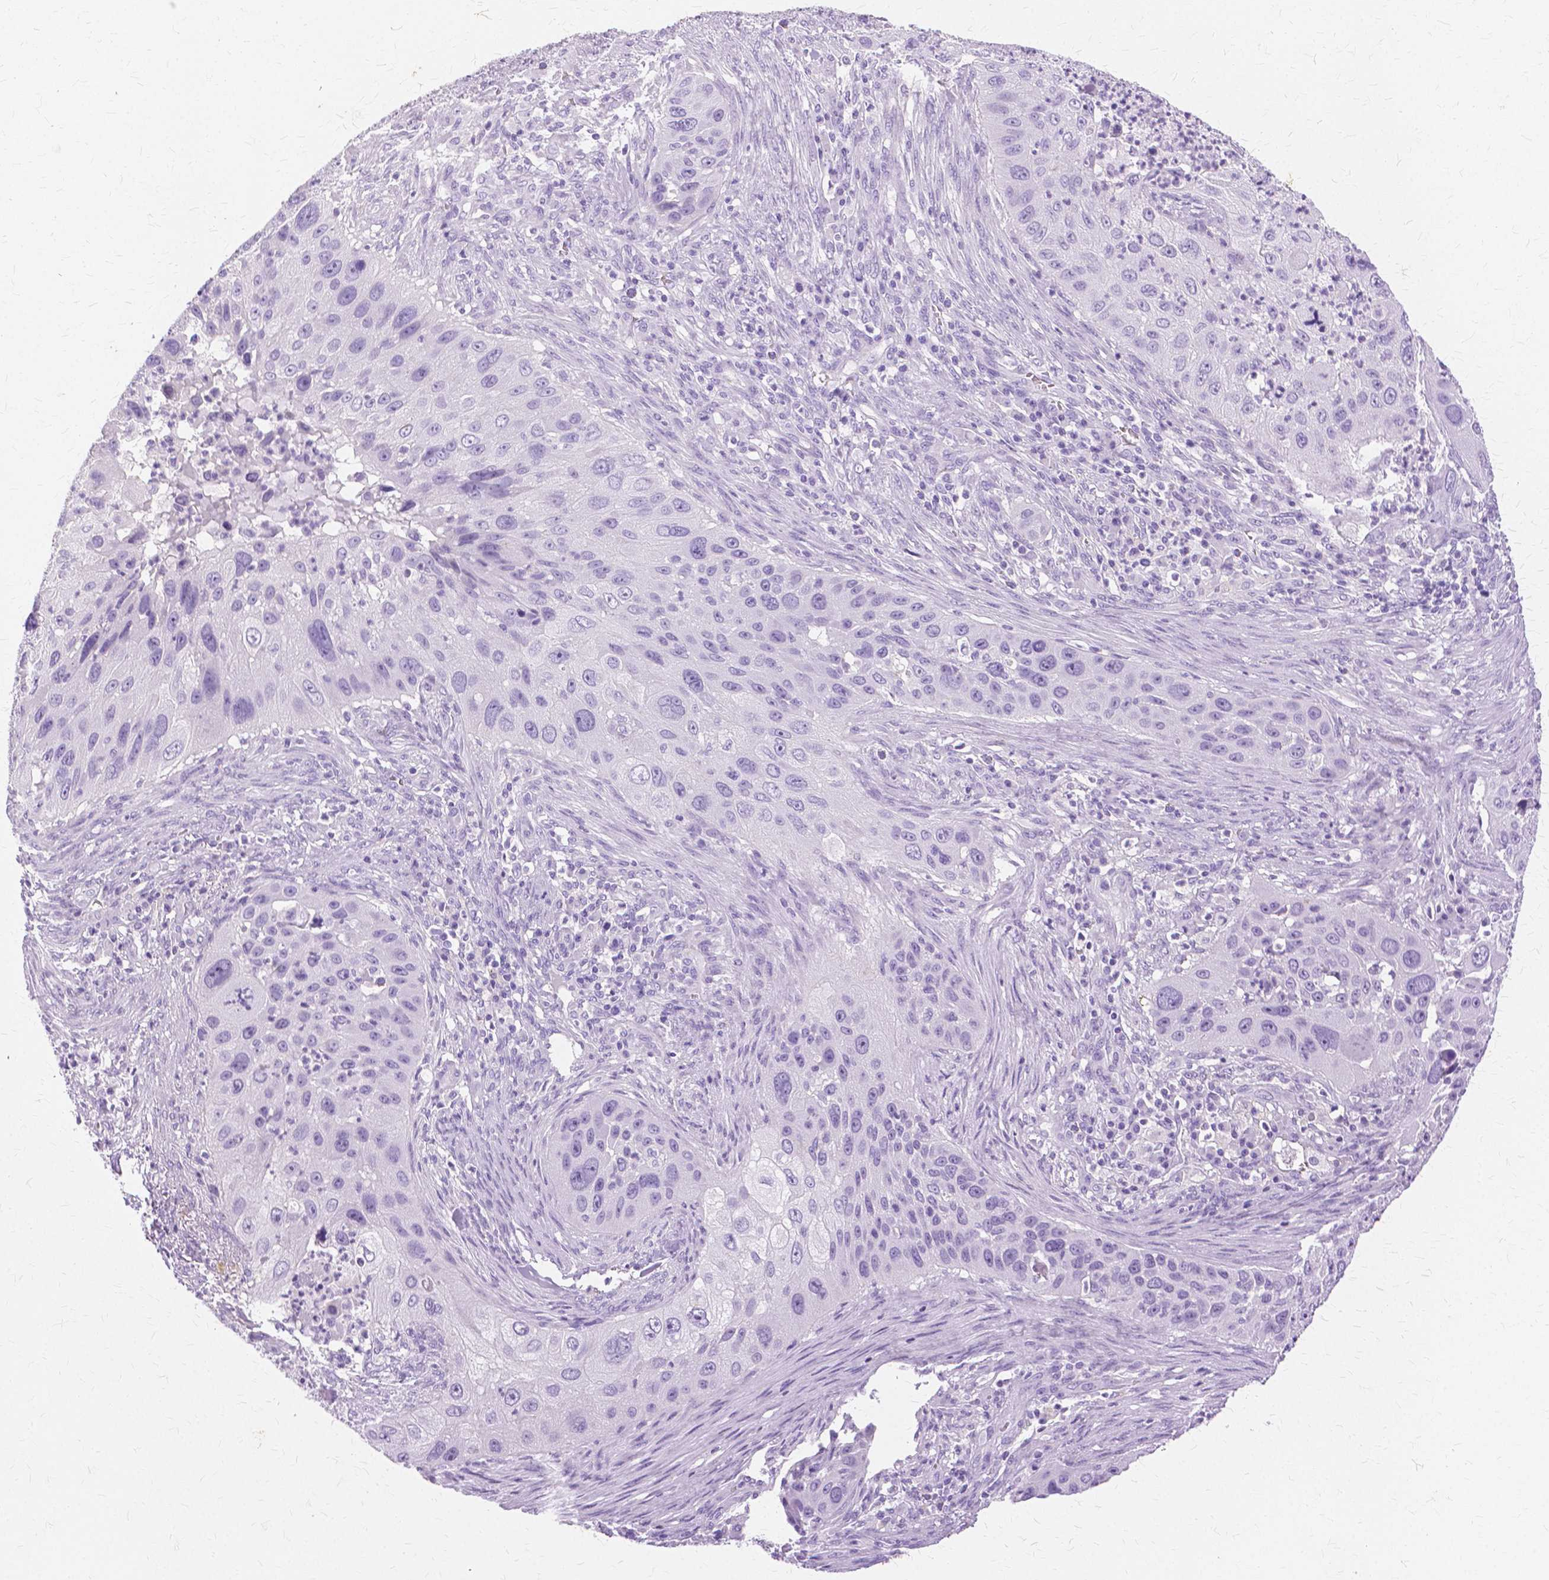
{"staining": {"intensity": "negative", "quantity": "none", "location": "none"}, "tissue": "lung cancer", "cell_type": "Tumor cells", "image_type": "cancer", "snomed": [{"axis": "morphology", "description": "Squamous cell carcinoma, NOS"}, {"axis": "topography", "description": "Lung"}], "caption": "Immunohistochemical staining of human squamous cell carcinoma (lung) shows no significant staining in tumor cells.", "gene": "TGM1", "patient": {"sex": "male", "age": 63}}